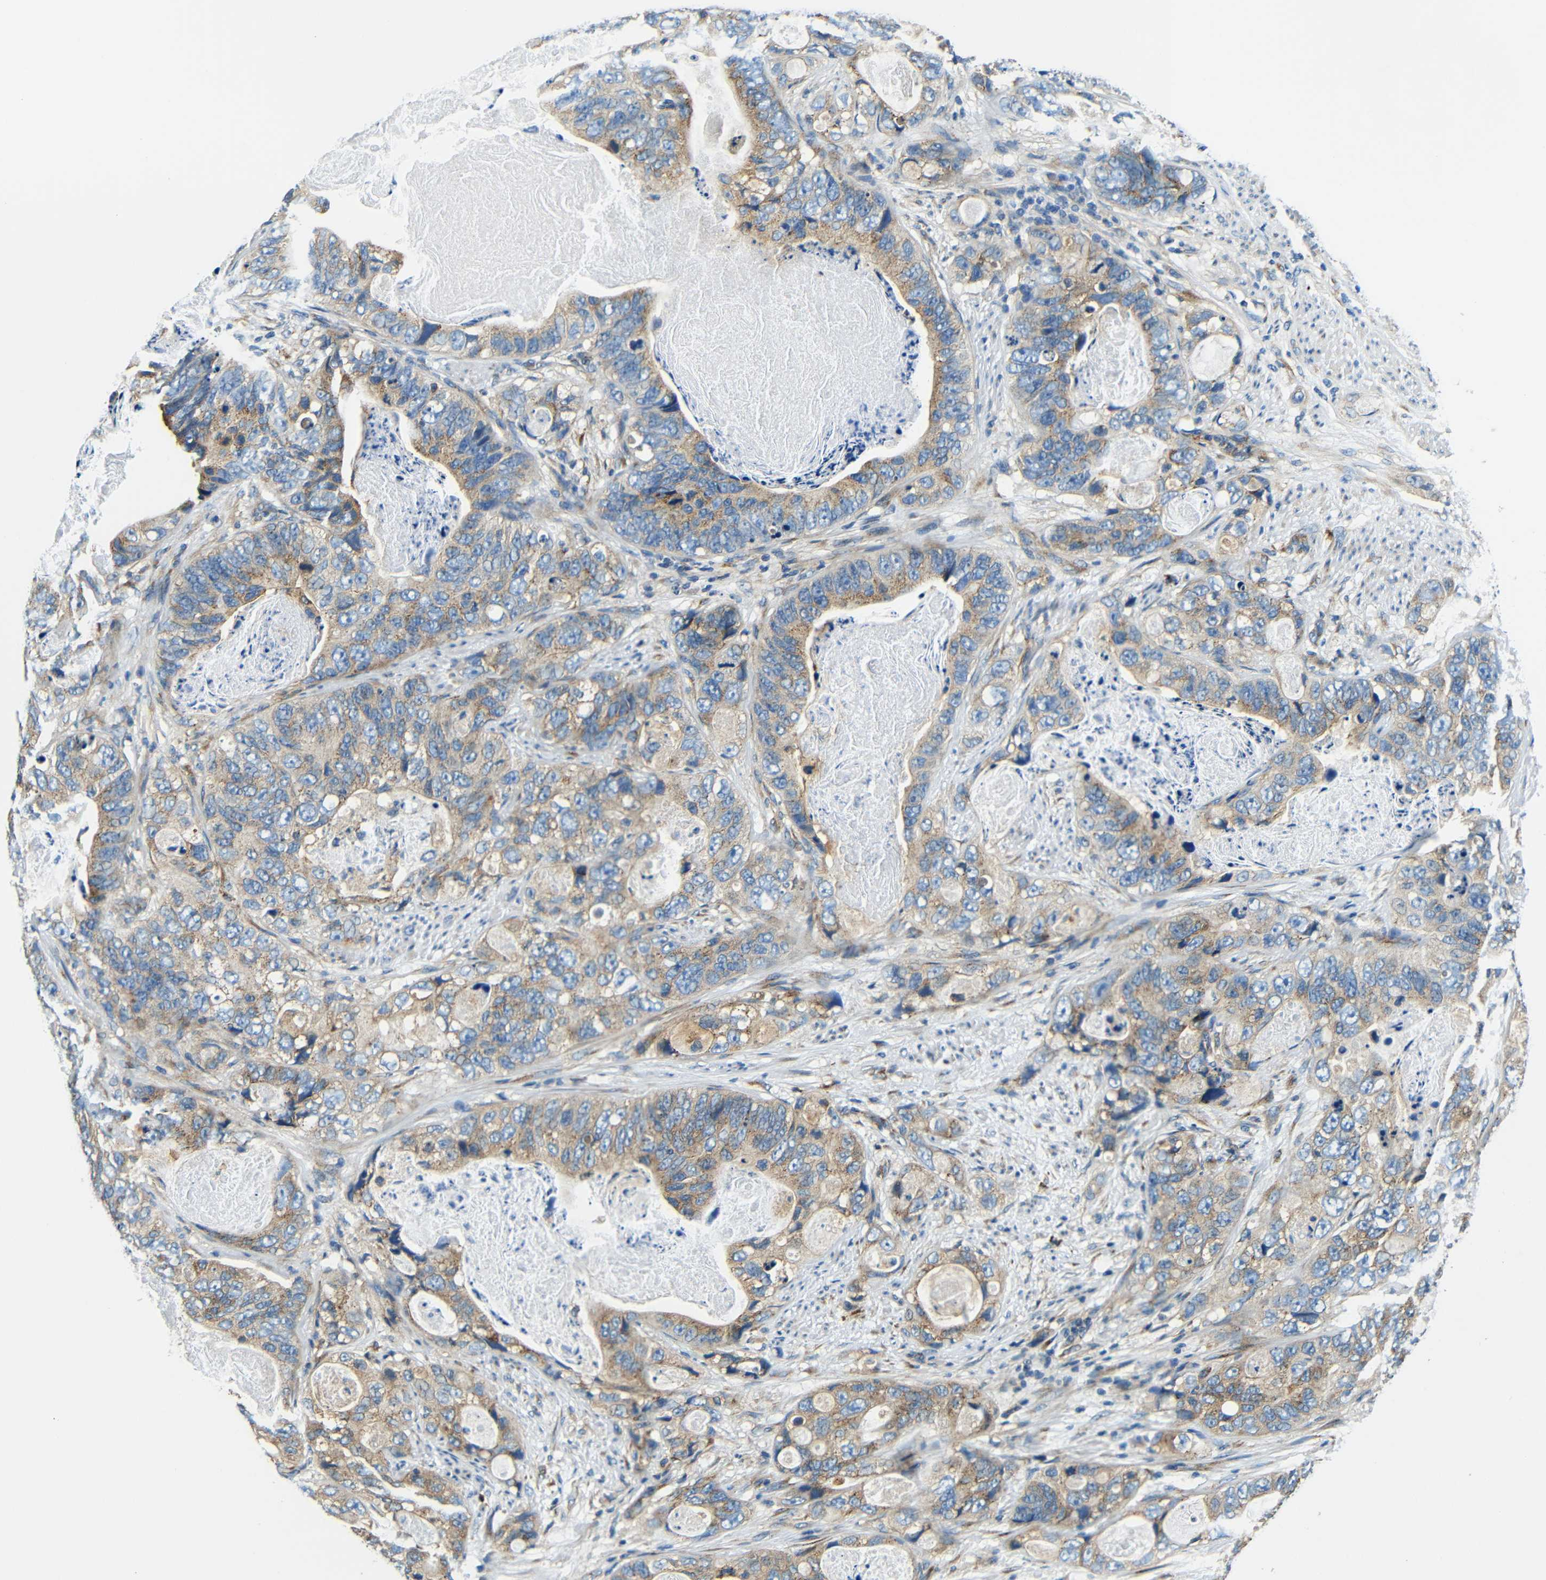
{"staining": {"intensity": "moderate", "quantity": ">75%", "location": "cytoplasmic/membranous"}, "tissue": "stomach cancer", "cell_type": "Tumor cells", "image_type": "cancer", "snomed": [{"axis": "morphology", "description": "Adenocarcinoma, NOS"}, {"axis": "topography", "description": "Stomach"}], "caption": "Moderate cytoplasmic/membranous positivity is seen in approximately >75% of tumor cells in stomach adenocarcinoma.", "gene": "USO1", "patient": {"sex": "female", "age": 89}}